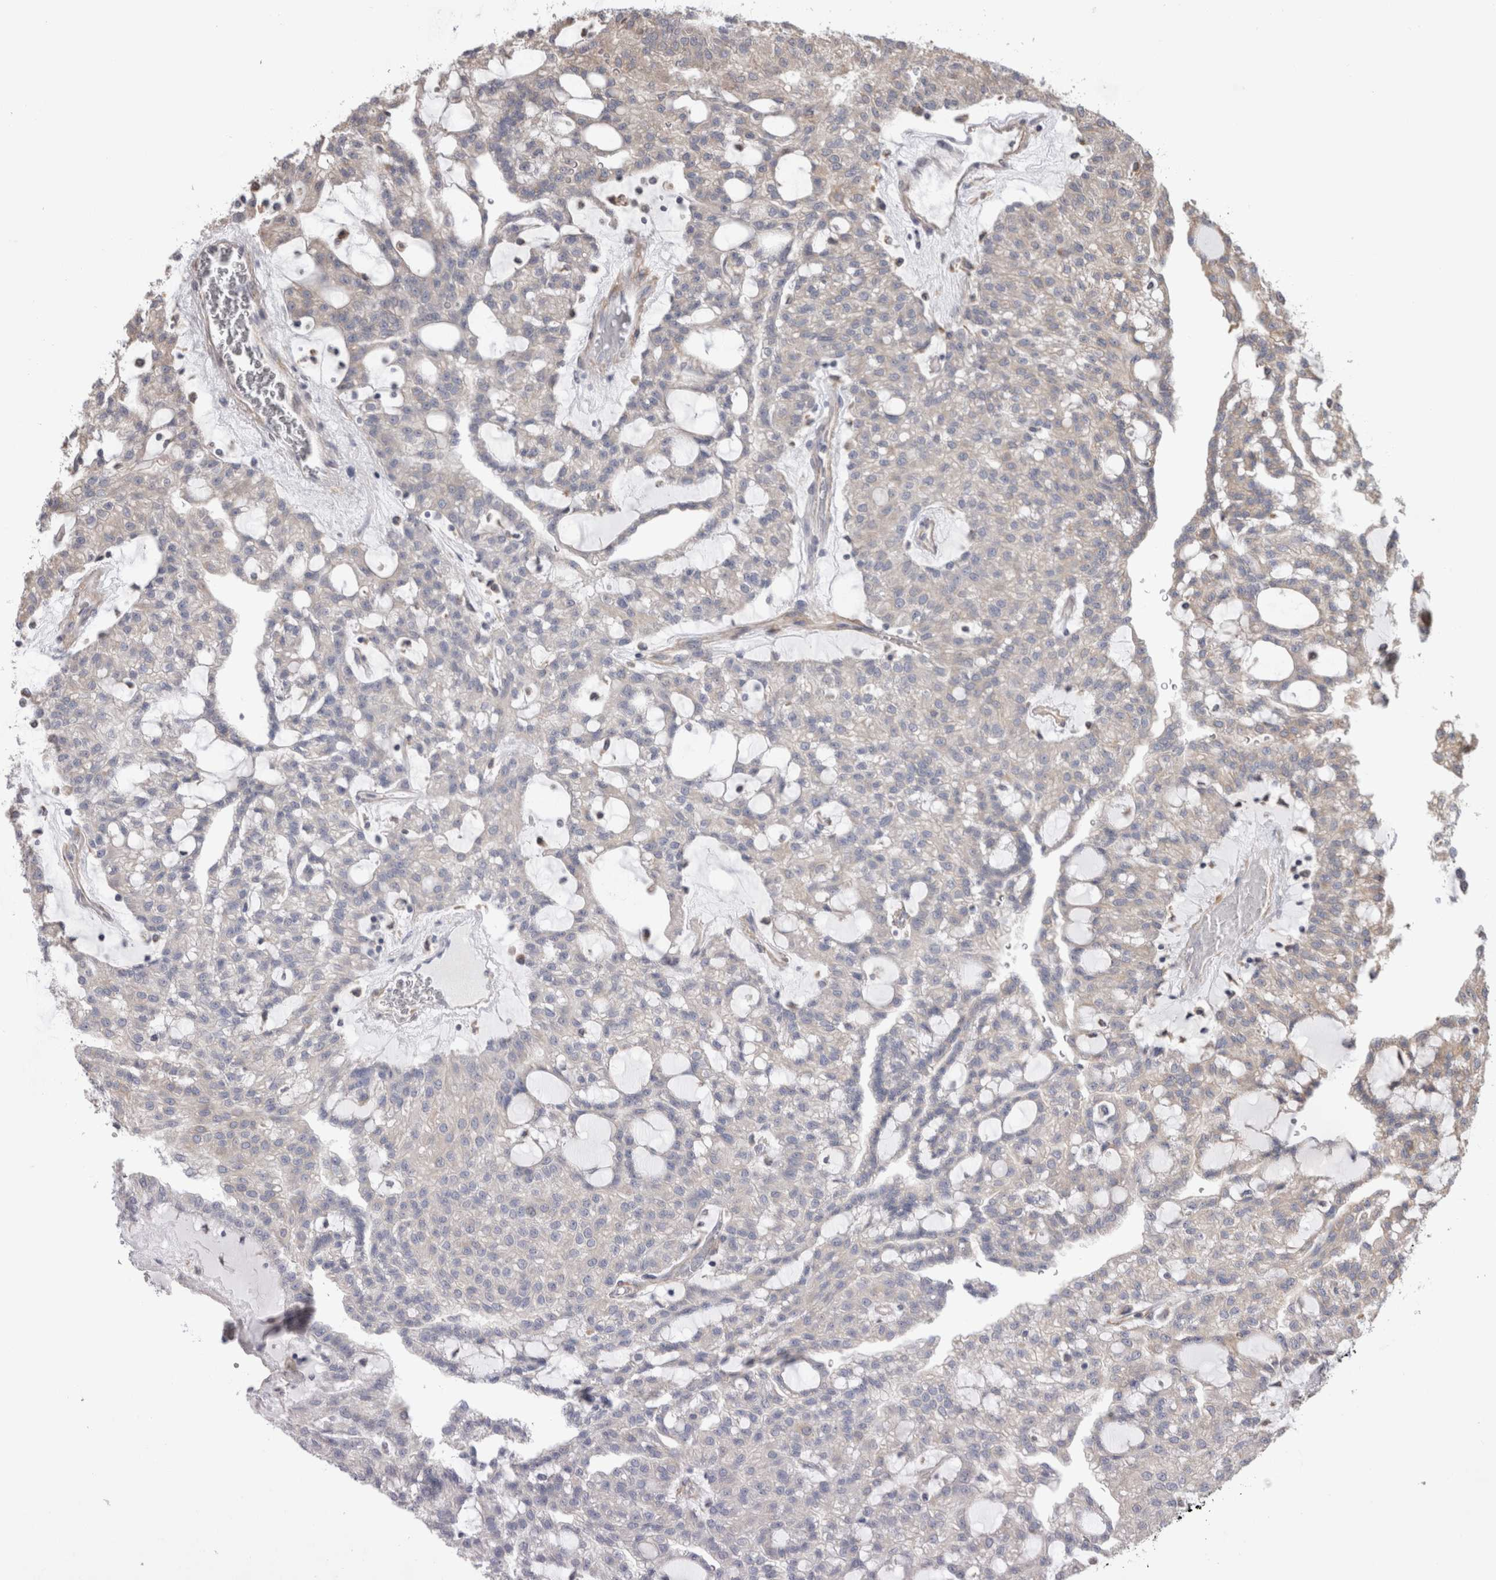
{"staining": {"intensity": "negative", "quantity": "none", "location": "none"}, "tissue": "renal cancer", "cell_type": "Tumor cells", "image_type": "cancer", "snomed": [{"axis": "morphology", "description": "Adenocarcinoma, NOS"}, {"axis": "topography", "description": "Kidney"}], "caption": "DAB (3,3'-diaminobenzidine) immunohistochemical staining of human renal cancer (adenocarcinoma) displays no significant staining in tumor cells.", "gene": "SMAP2", "patient": {"sex": "male", "age": 63}}